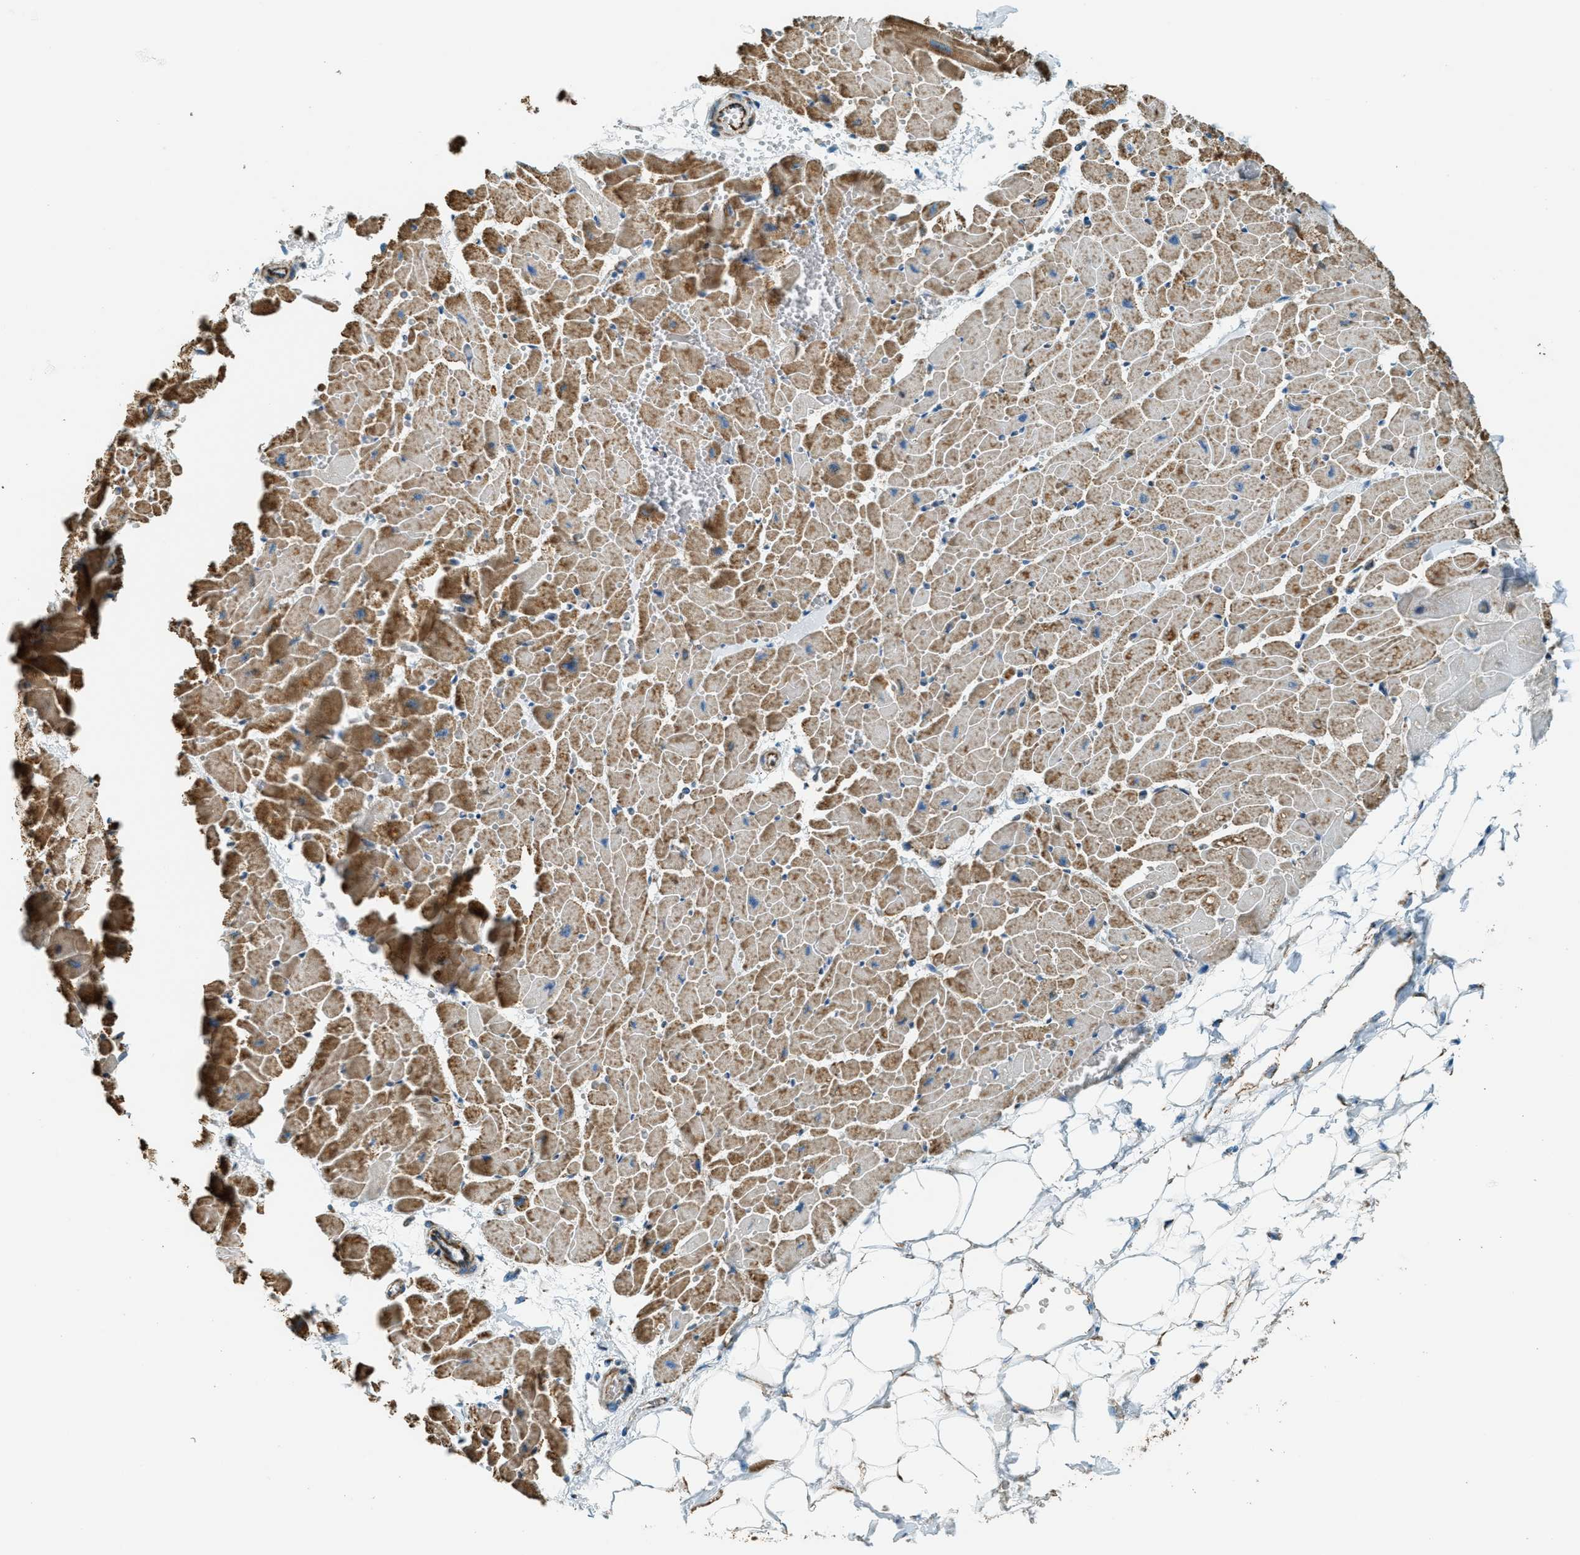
{"staining": {"intensity": "strong", "quantity": ">75%", "location": "cytoplasmic/membranous"}, "tissue": "heart muscle", "cell_type": "Cardiomyocytes", "image_type": "normal", "snomed": [{"axis": "morphology", "description": "Normal tissue, NOS"}, {"axis": "topography", "description": "Heart"}], "caption": "Protein staining shows strong cytoplasmic/membranous expression in approximately >75% of cardiomyocytes in unremarkable heart muscle.", "gene": "CHST15", "patient": {"sex": "female", "age": 19}}